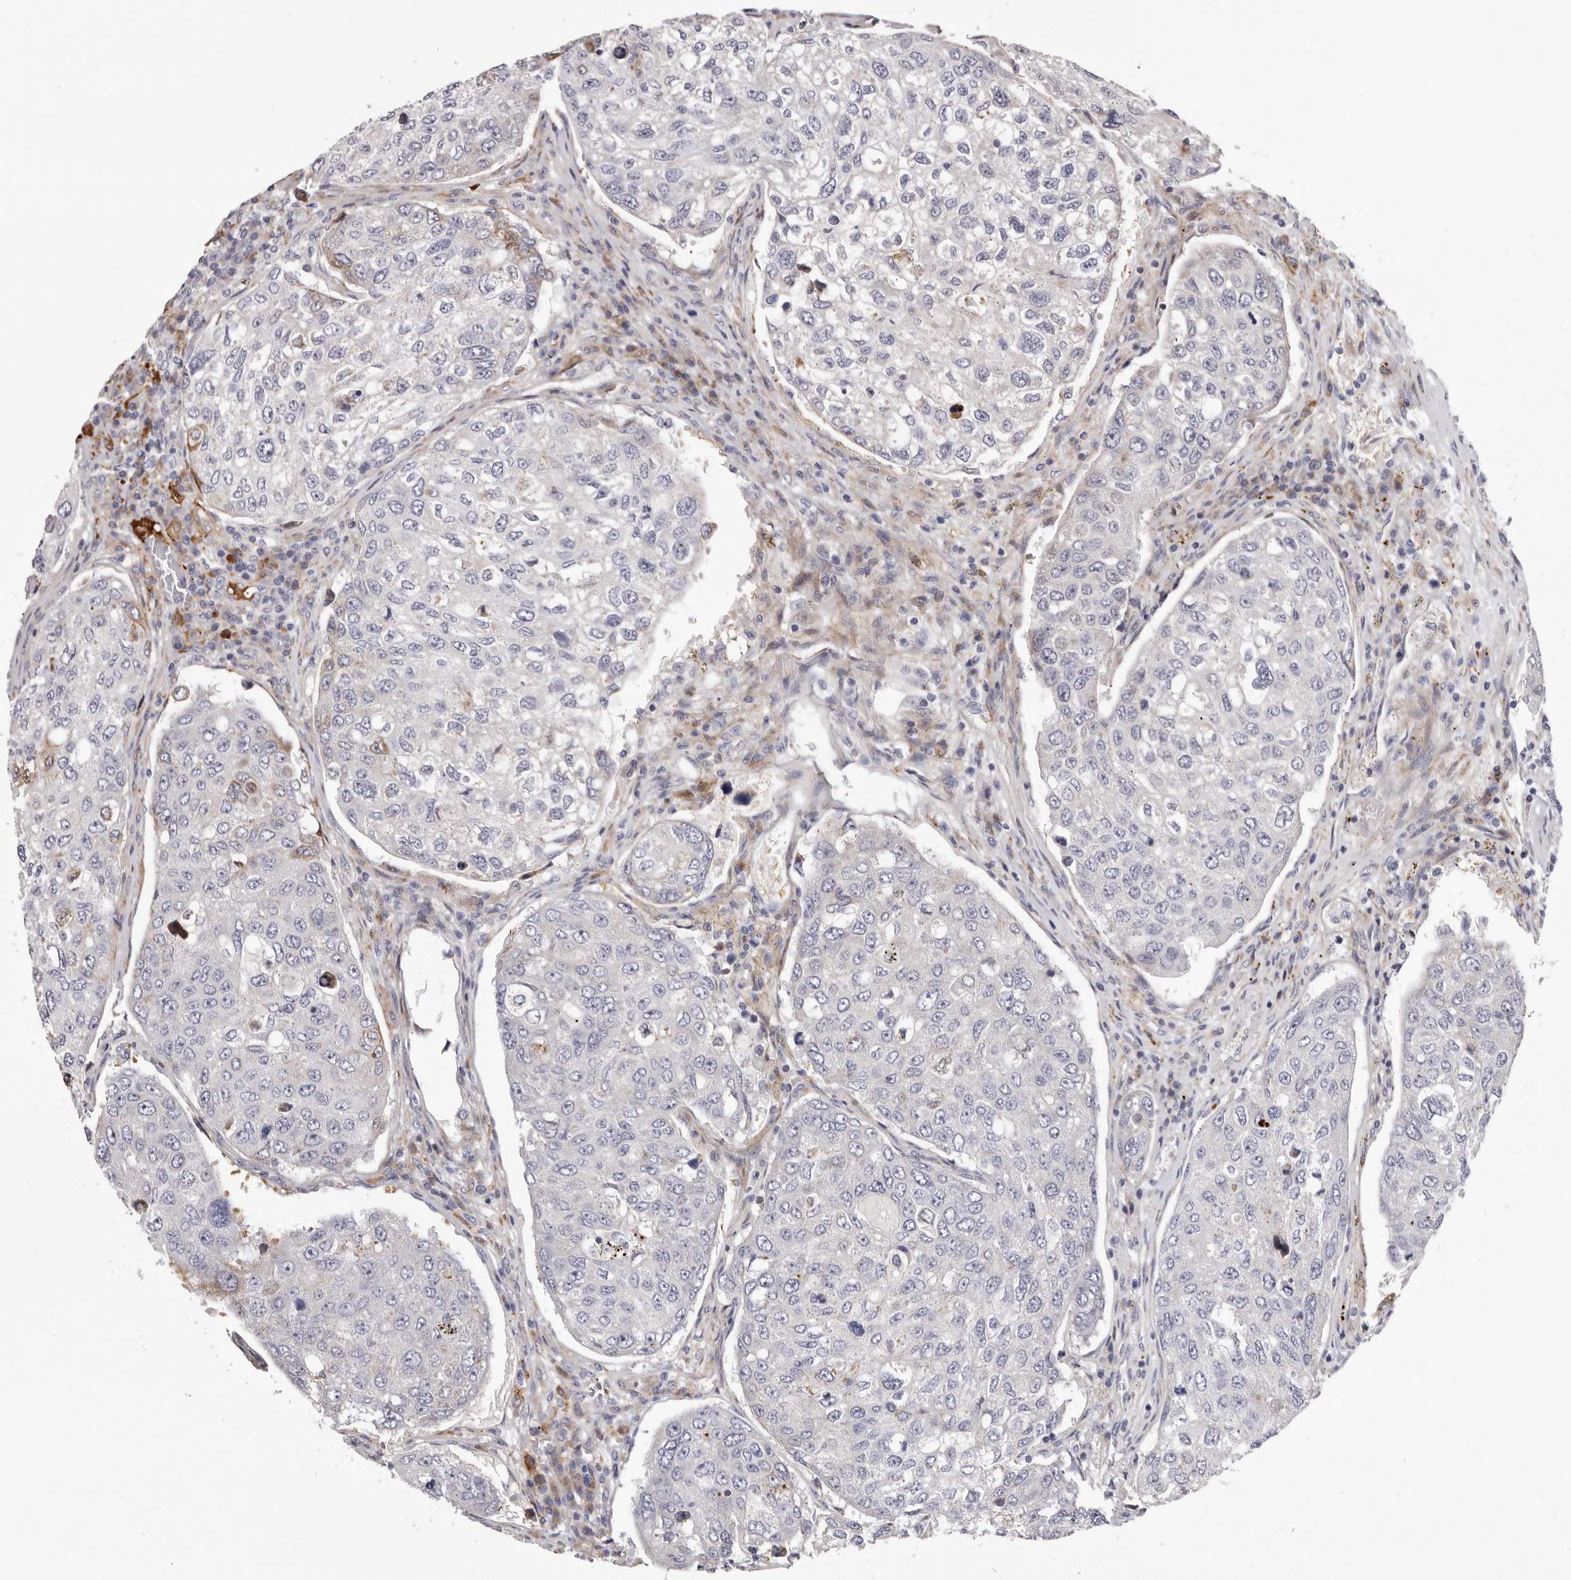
{"staining": {"intensity": "negative", "quantity": "none", "location": "none"}, "tissue": "urothelial cancer", "cell_type": "Tumor cells", "image_type": "cancer", "snomed": [{"axis": "morphology", "description": "Urothelial carcinoma, High grade"}, {"axis": "topography", "description": "Lymph node"}, {"axis": "topography", "description": "Urinary bladder"}], "caption": "Immunohistochemistry (IHC) histopathology image of human urothelial carcinoma (high-grade) stained for a protein (brown), which exhibits no staining in tumor cells.", "gene": "NUBPL", "patient": {"sex": "male", "age": 51}}